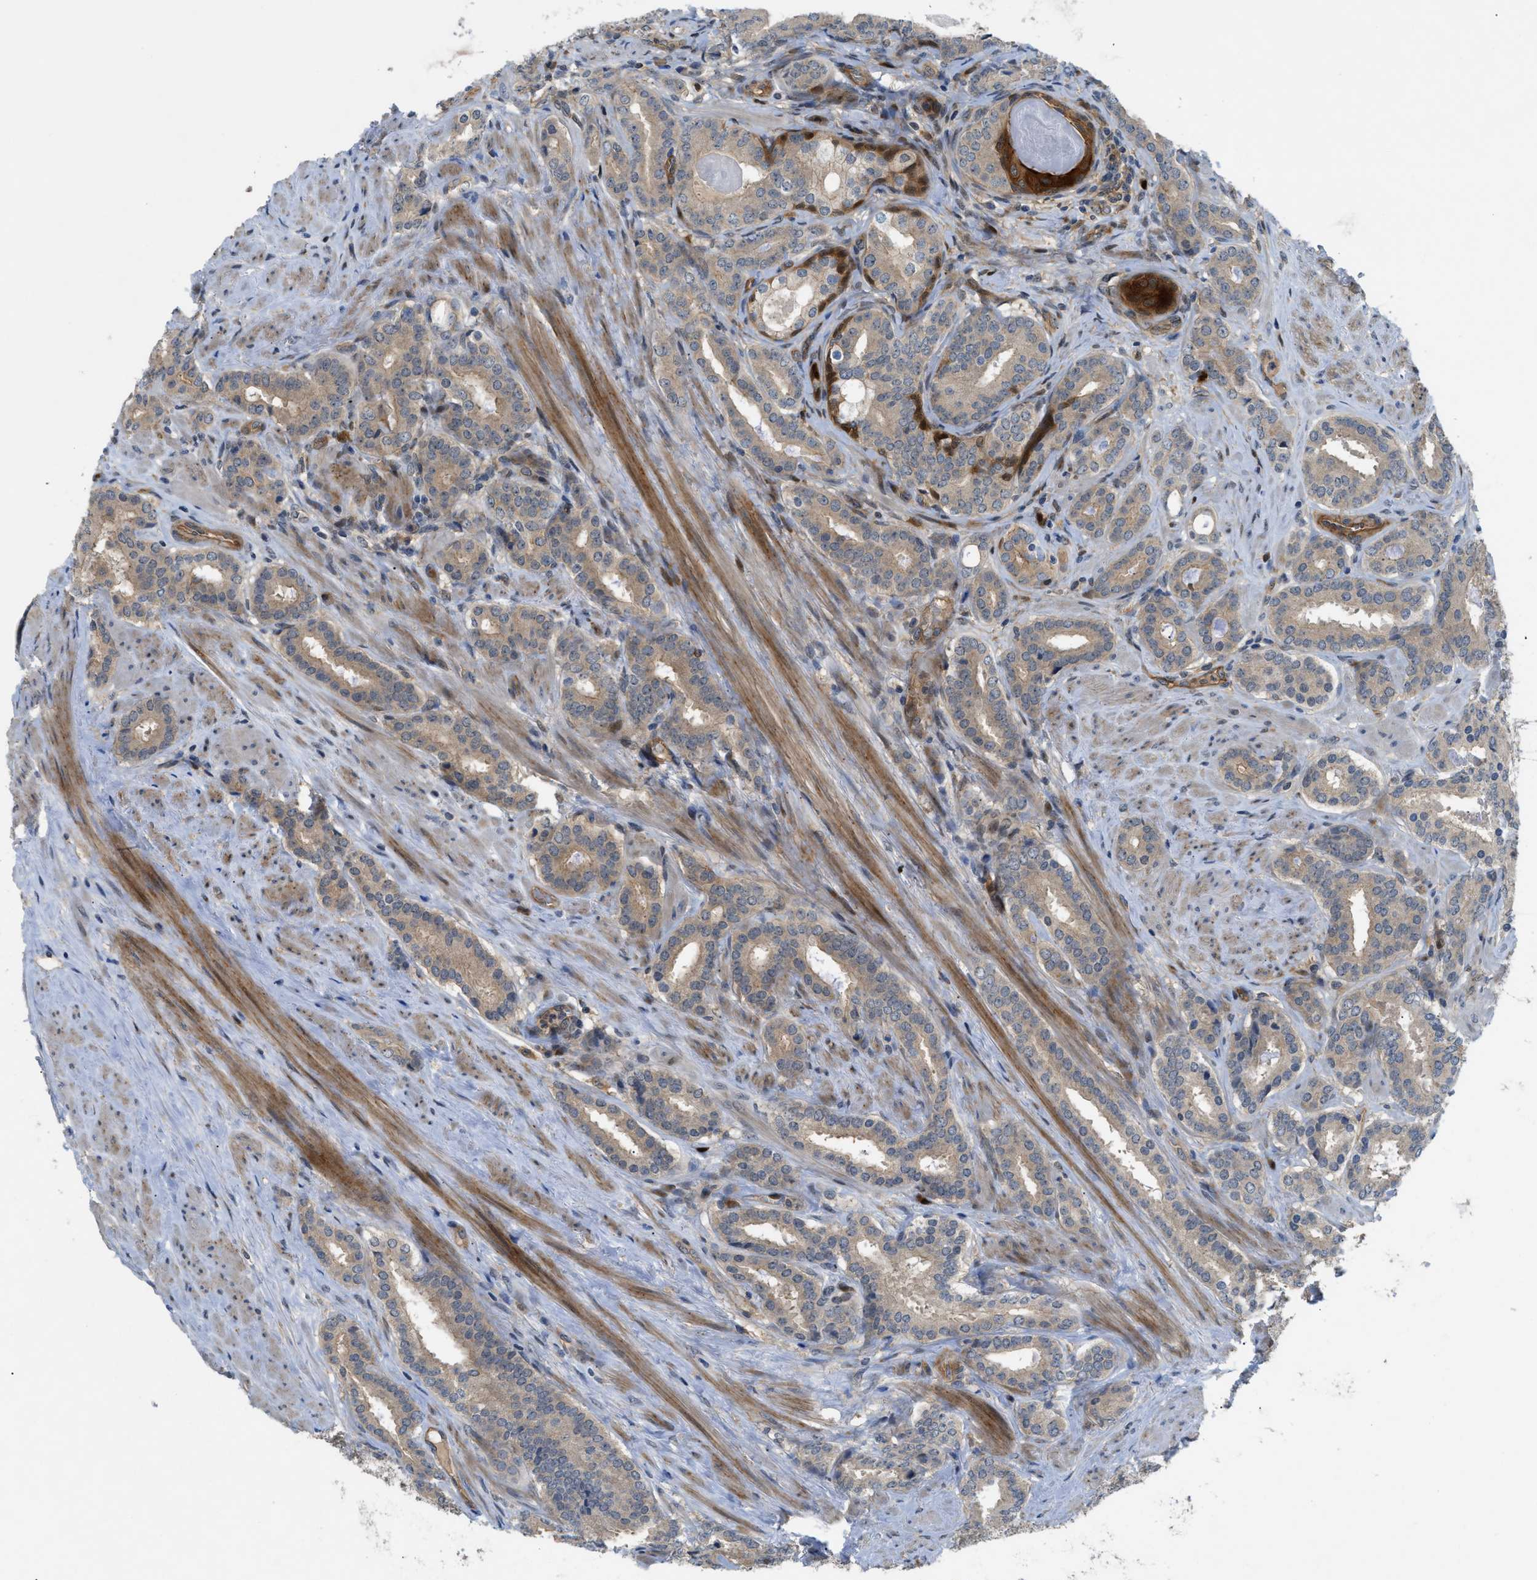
{"staining": {"intensity": "weak", "quantity": ">75%", "location": "cytoplasmic/membranous"}, "tissue": "prostate cancer", "cell_type": "Tumor cells", "image_type": "cancer", "snomed": [{"axis": "morphology", "description": "Adenocarcinoma, Low grade"}, {"axis": "topography", "description": "Prostate"}], "caption": "DAB immunohistochemical staining of adenocarcinoma (low-grade) (prostate) demonstrates weak cytoplasmic/membranous protein positivity in approximately >75% of tumor cells.", "gene": "TRAK2", "patient": {"sex": "male", "age": 69}}